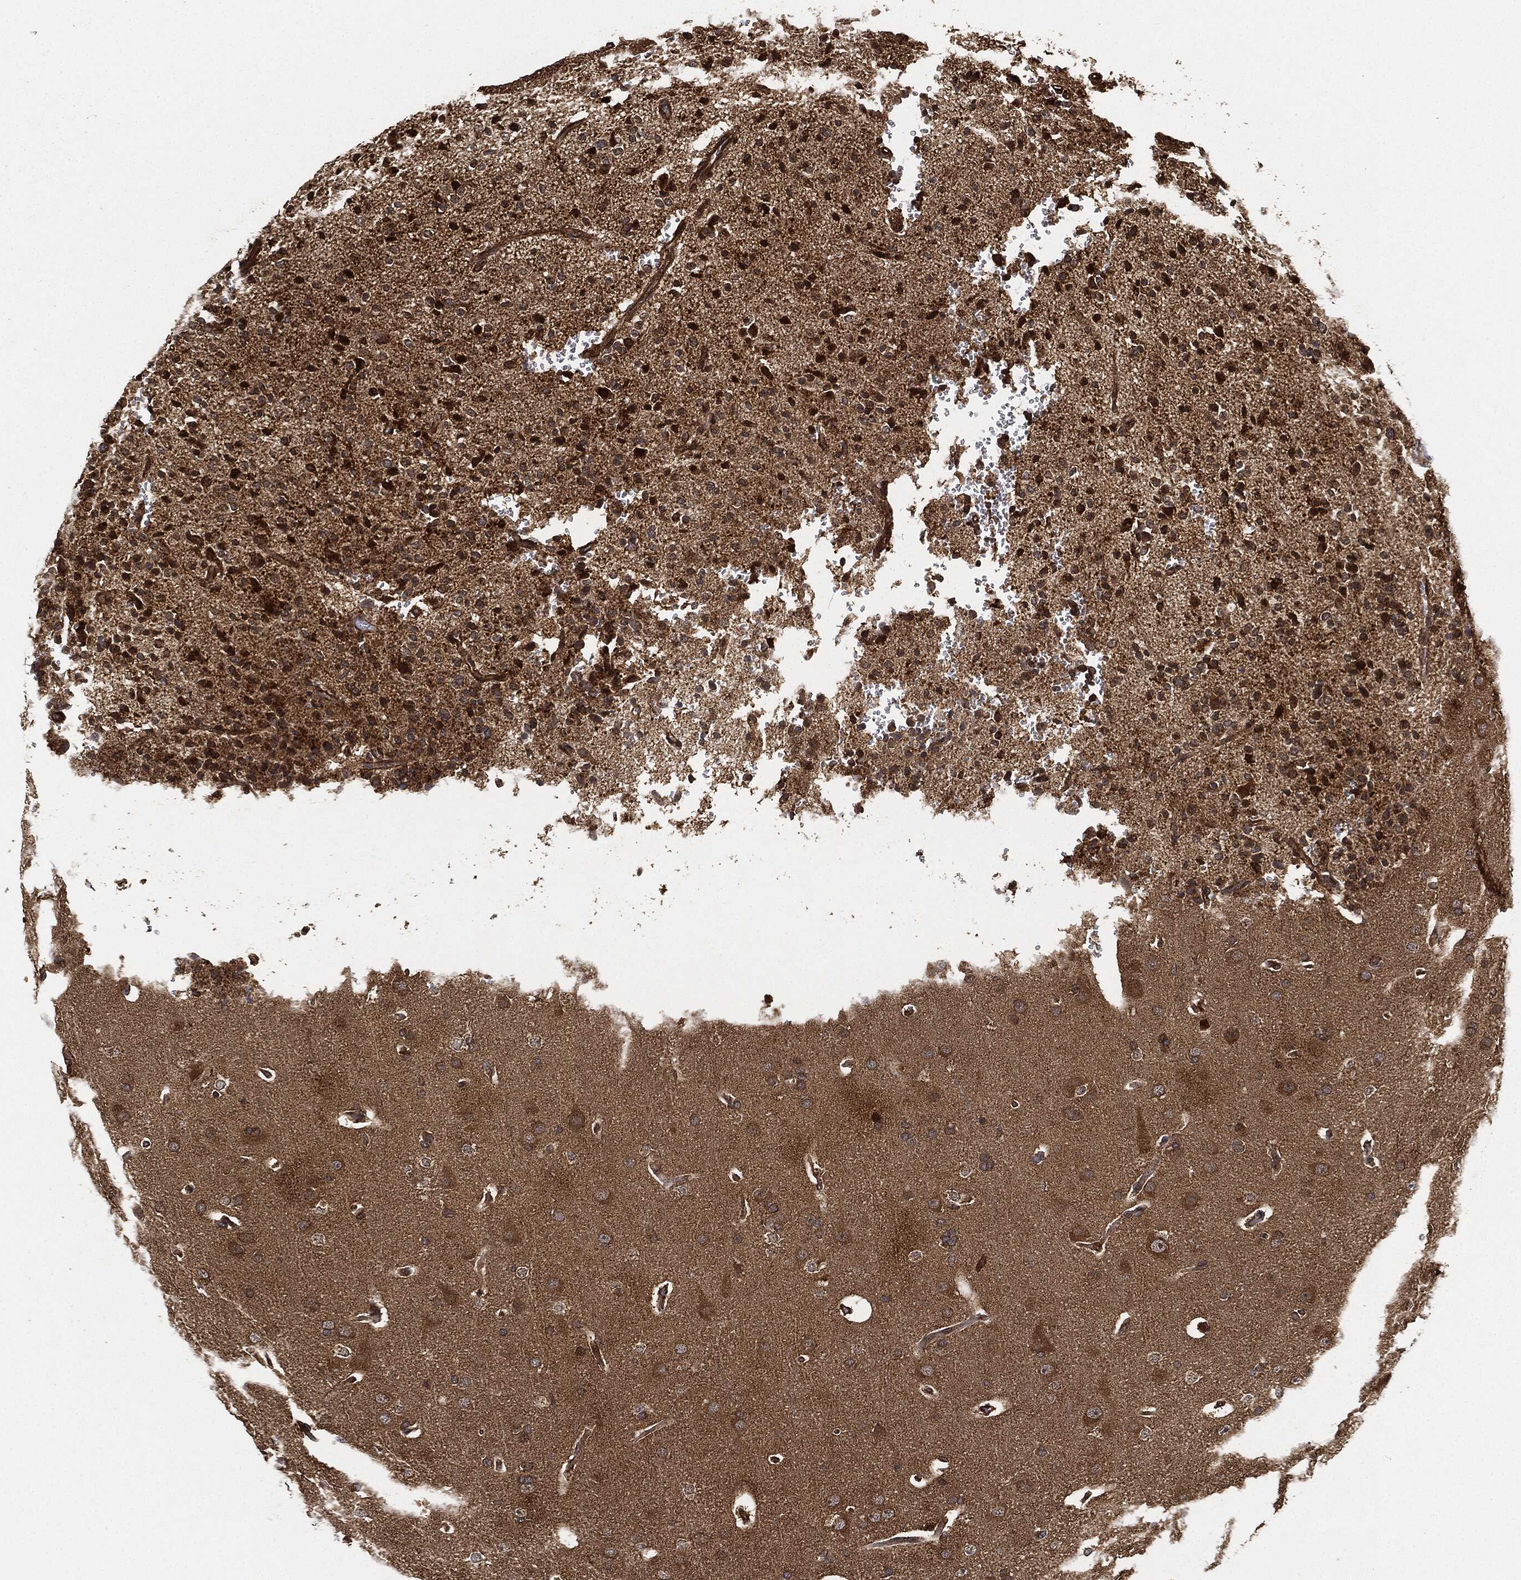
{"staining": {"intensity": "moderate", "quantity": ">75%", "location": "cytoplasmic/membranous"}, "tissue": "glioma", "cell_type": "Tumor cells", "image_type": "cancer", "snomed": [{"axis": "morphology", "description": "Glioma, malignant, Low grade"}, {"axis": "topography", "description": "Brain"}], "caption": "Malignant glioma (low-grade) stained with a brown dye demonstrates moderate cytoplasmic/membranous positive expression in about >75% of tumor cells.", "gene": "CEP290", "patient": {"sex": "male", "age": 41}}